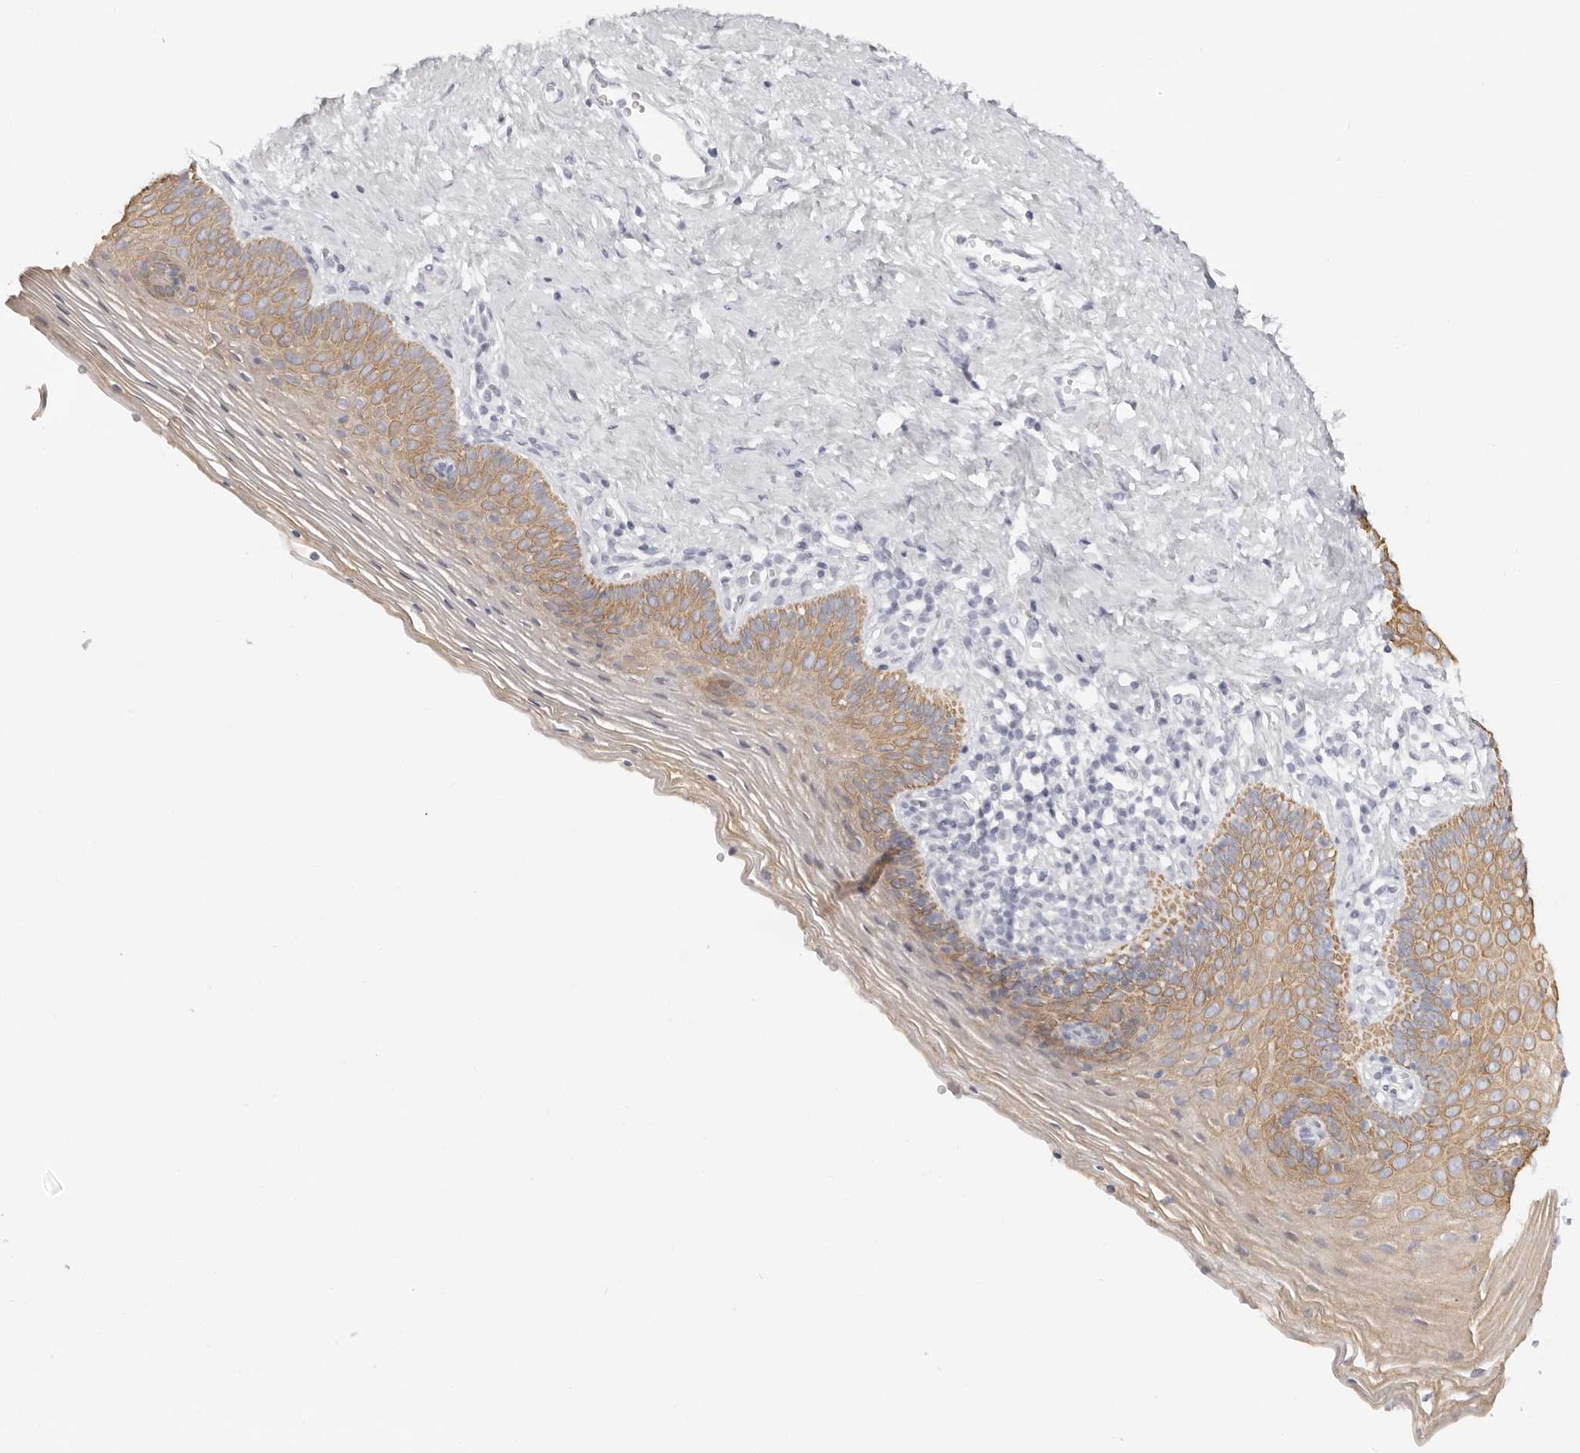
{"staining": {"intensity": "moderate", "quantity": "25%-75%", "location": "cytoplasmic/membranous"}, "tissue": "vagina", "cell_type": "Squamous epithelial cells", "image_type": "normal", "snomed": [{"axis": "morphology", "description": "Normal tissue, NOS"}, {"axis": "topography", "description": "Vagina"}], "caption": "Immunohistochemical staining of benign vagina exhibits 25%-75% levels of moderate cytoplasmic/membranous protein expression in about 25%-75% of squamous epithelial cells.", "gene": "RXFP1", "patient": {"sex": "female", "age": 32}}